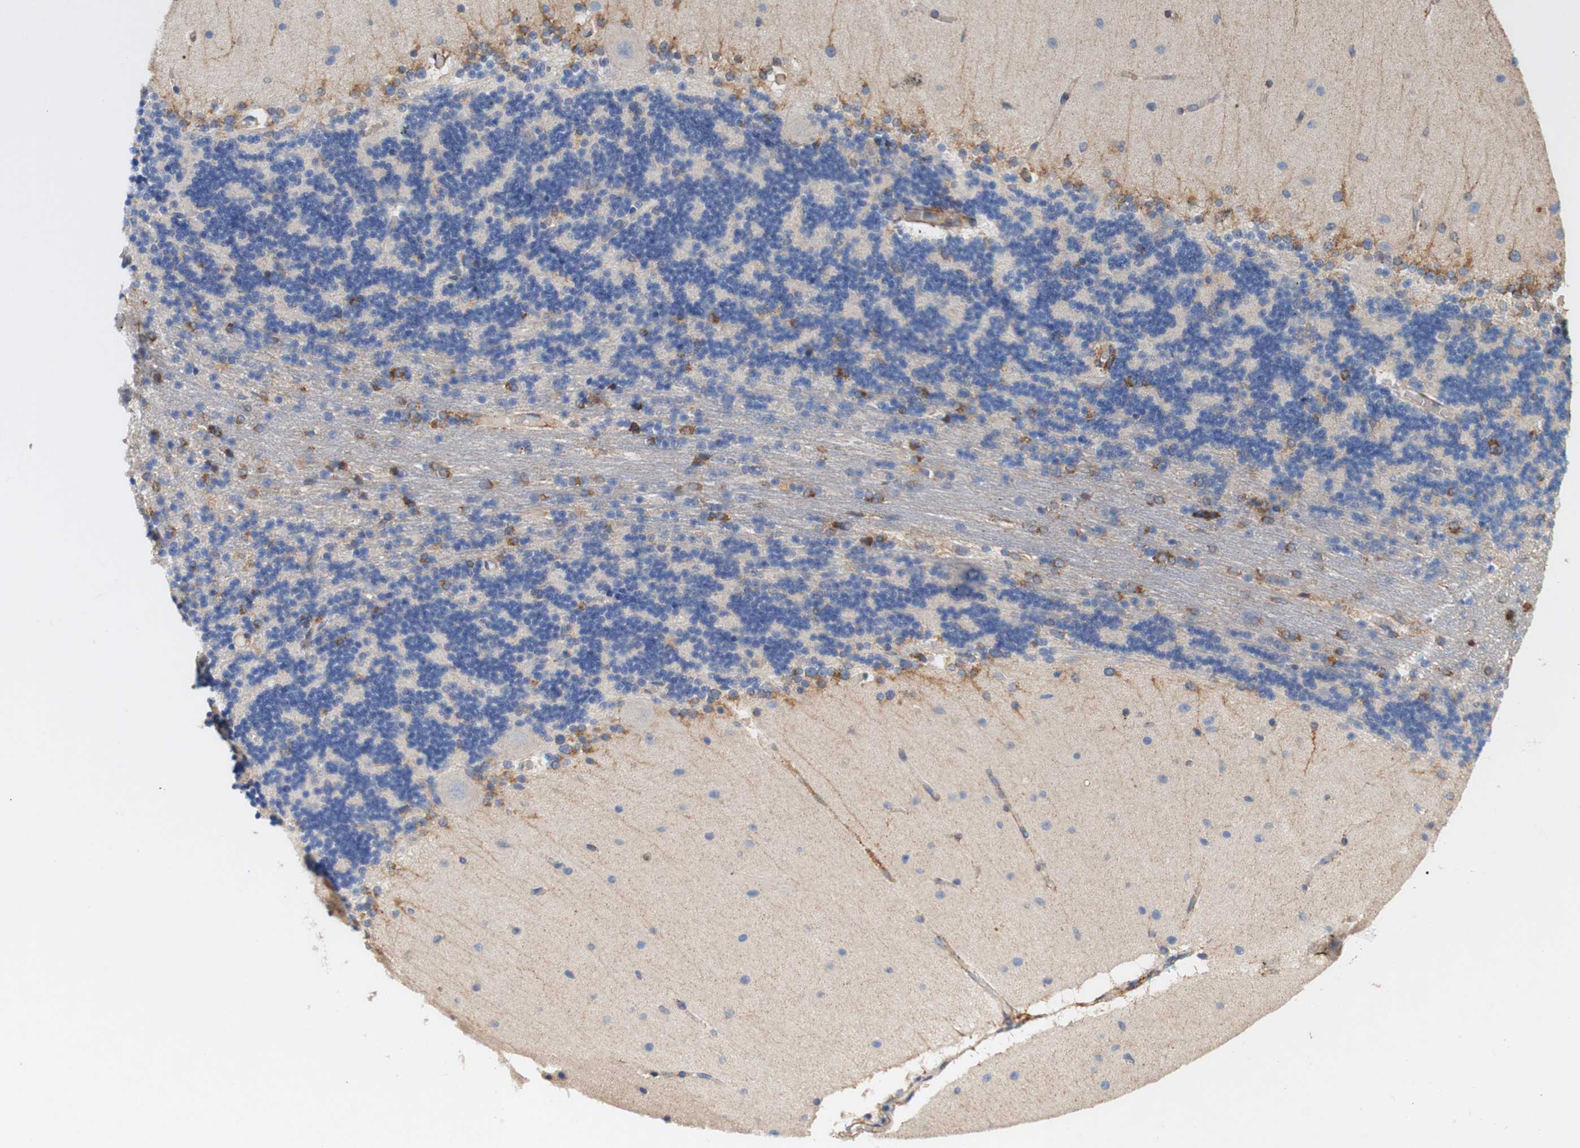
{"staining": {"intensity": "negative", "quantity": "none", "location": "none"}, "tissue": "cerebellum", "cell_type": "Cells in granular layer", "image_type": "normal", "snomed": [{"axis": "morphology", "description": "Normal tissue, NOS"}, {"axis": "topography", "description": "Cerebellum"}], "caption": "The histopathology image displays no significant positivity in cells in granular layer of cerebellum. (DAB immunohistochemistry visualized using brightfield microscopy, high magnification).", "gene": "EIF2AK4", "patient": {"sex": "female", "age": 54}}